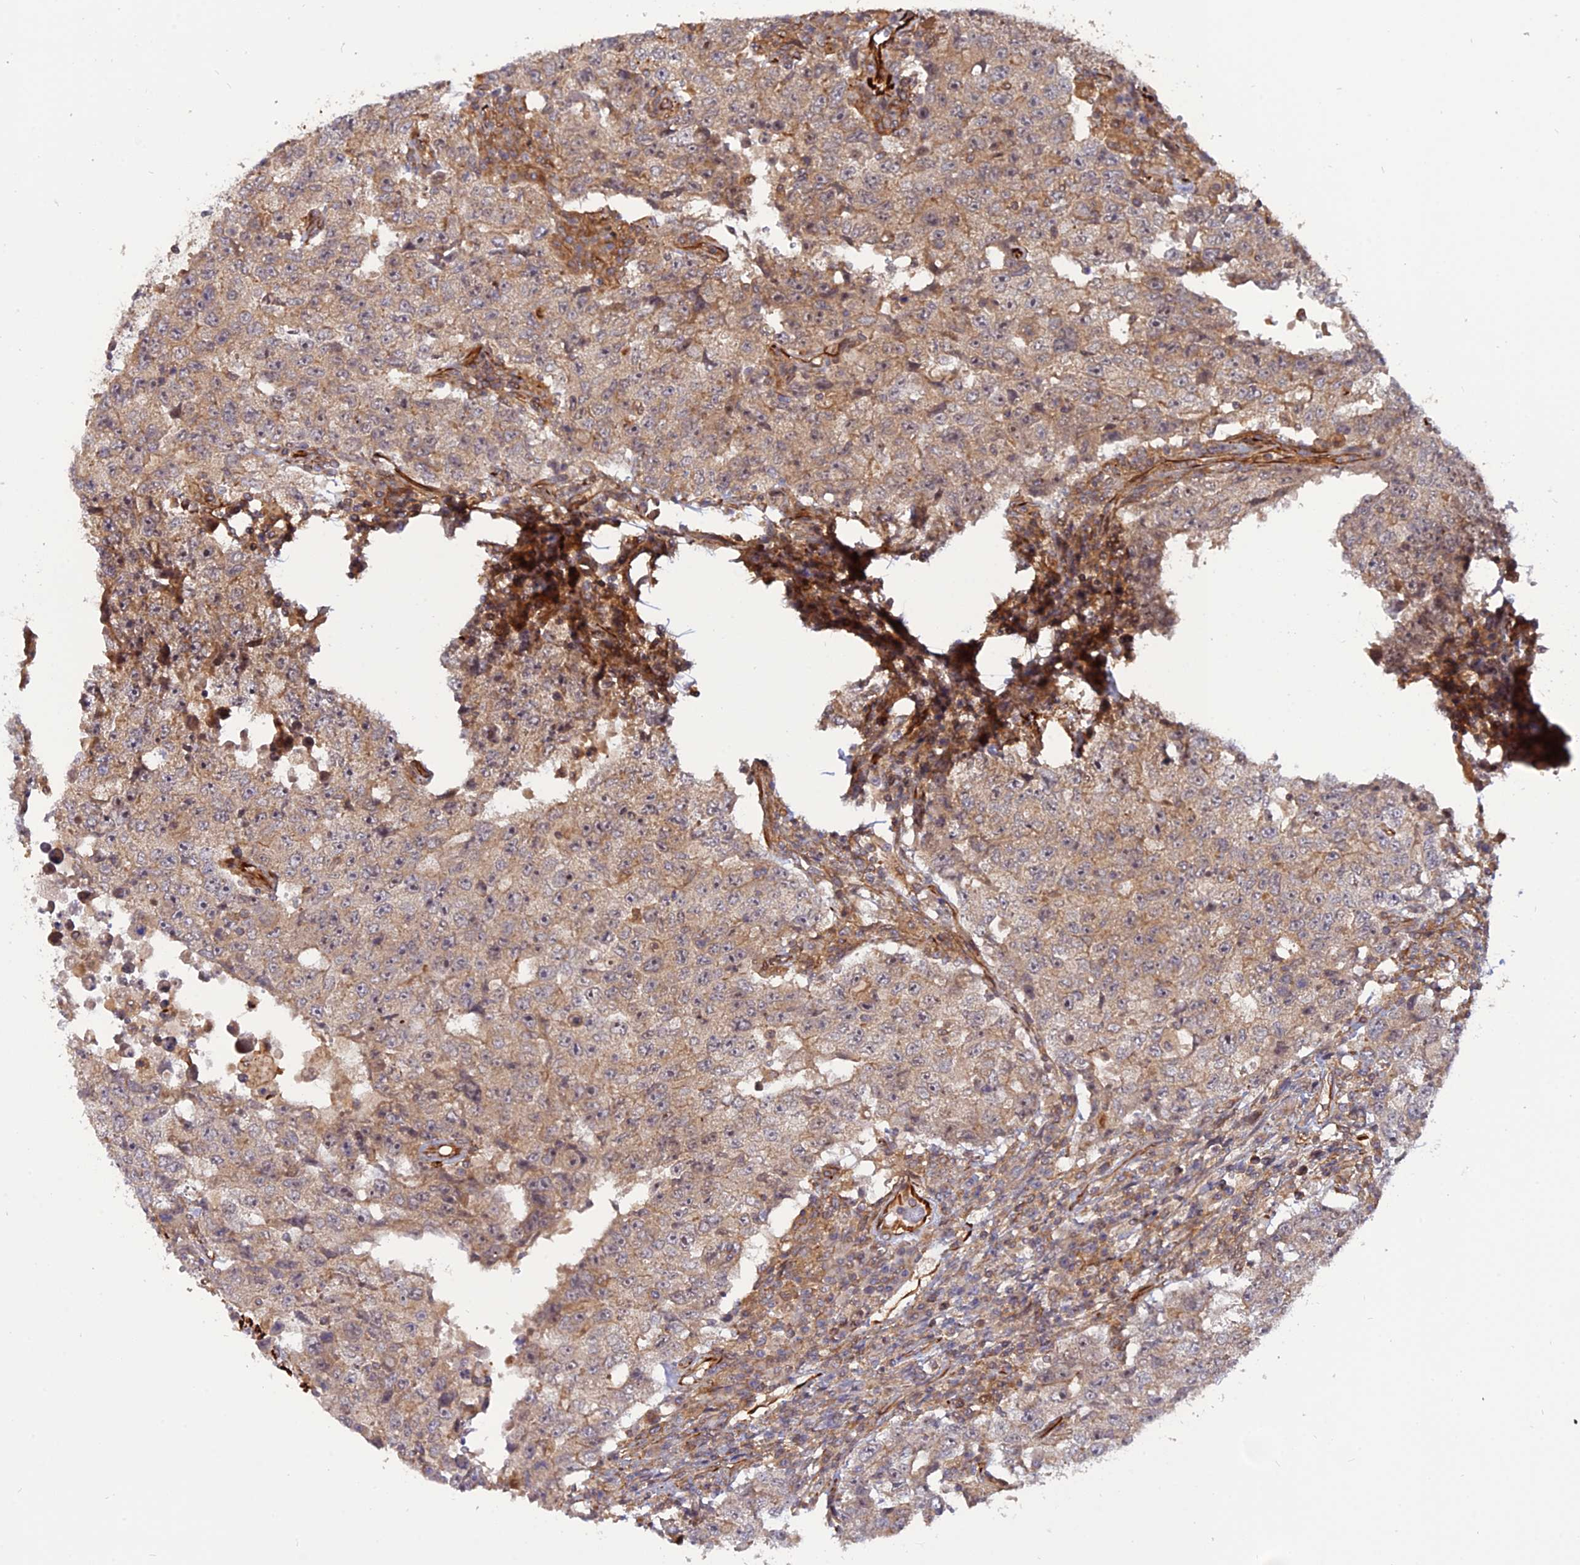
{"staining": {"intensity": "weak", "quantity": "25%-75%", "location": "cytoplasmic/membranous"}, "tissue": "testis cancer", "cell_type": "Tumor cells", "image_type": "cancer", "snomed": [{"axis": "morphology", "description": "Carcinoma, Embryonal, NOS"}, {"axis": "topography", "description": "Testis"}], "caption": "Weak cytoplasmic/membranous staining for a protein is appreciated in approximately 25%-75% of tumor cells of testis cancer using immunohistochemistry.", "gene": "PHLDB3", "patient": {"sex": "male", "age": 26}}